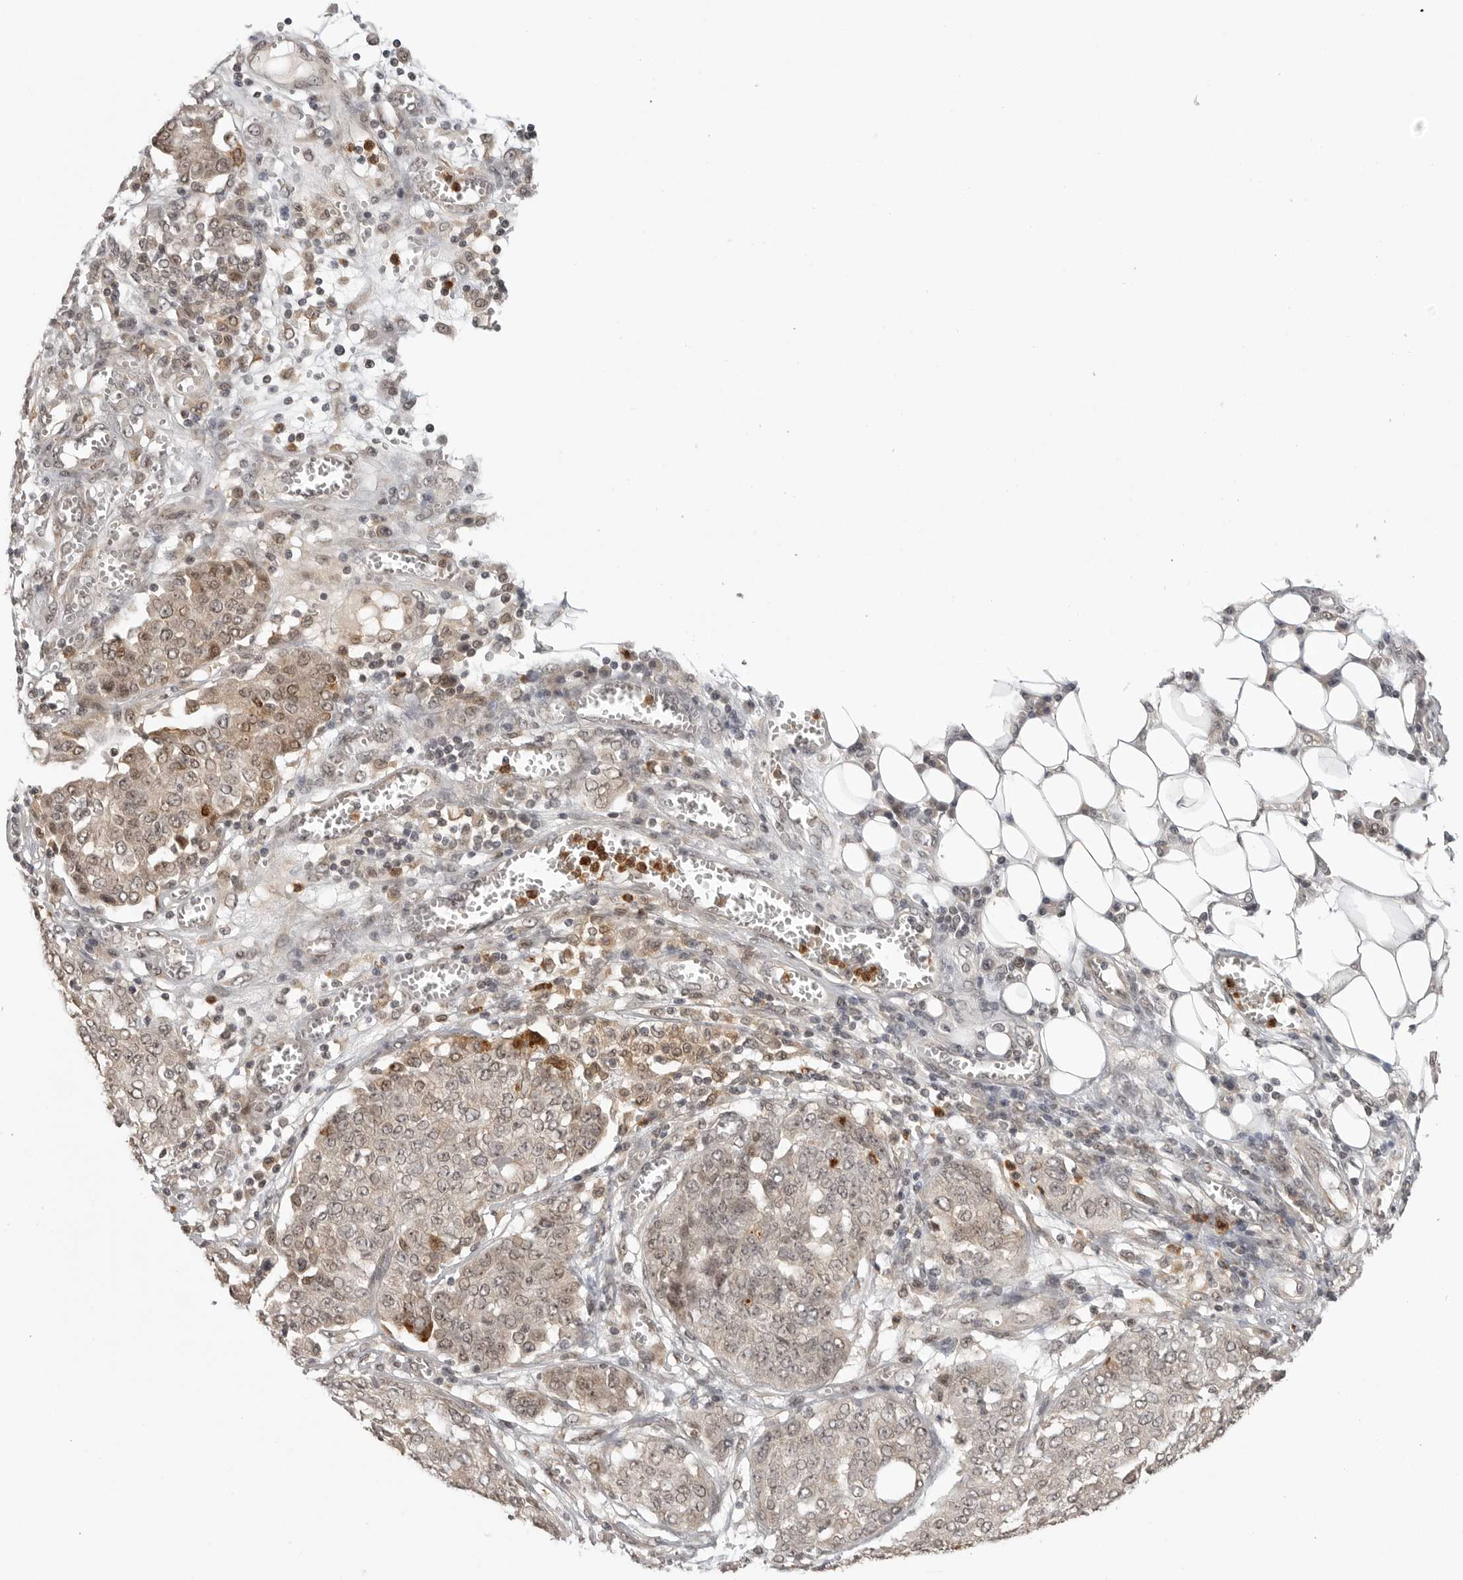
{"staining": {"intensity": "weak", "quantity": ">75%", "location": "cytoplasmic/membranous,nuclear"}, "tissue": "ovarian cancer", "cell_type": "Tumor cells", "image_type": "cancer", "snomed": [{"axis": "morphology", "description": "Cystadenocarcinoma, serous, NOS"}, {"axis": "topography", "description": "Soft tissue"}, {"axis": "topography", "description": "Ovary"}], "caption": "Ovarian serous cystadenocarcinoma tissue reveals weak cytoplasmic/membranous and nuclear expression in approximately >75% of tumor cells, visualized by immunohistochemistry. (Stains: DAB (3,3'-diaminobenzidine) in brown, nuclei in blue, Microscopy: brightfield microscopy at high magnification).", "gene": "PEG3", "patient": {"sex": "female", "age": 57}}